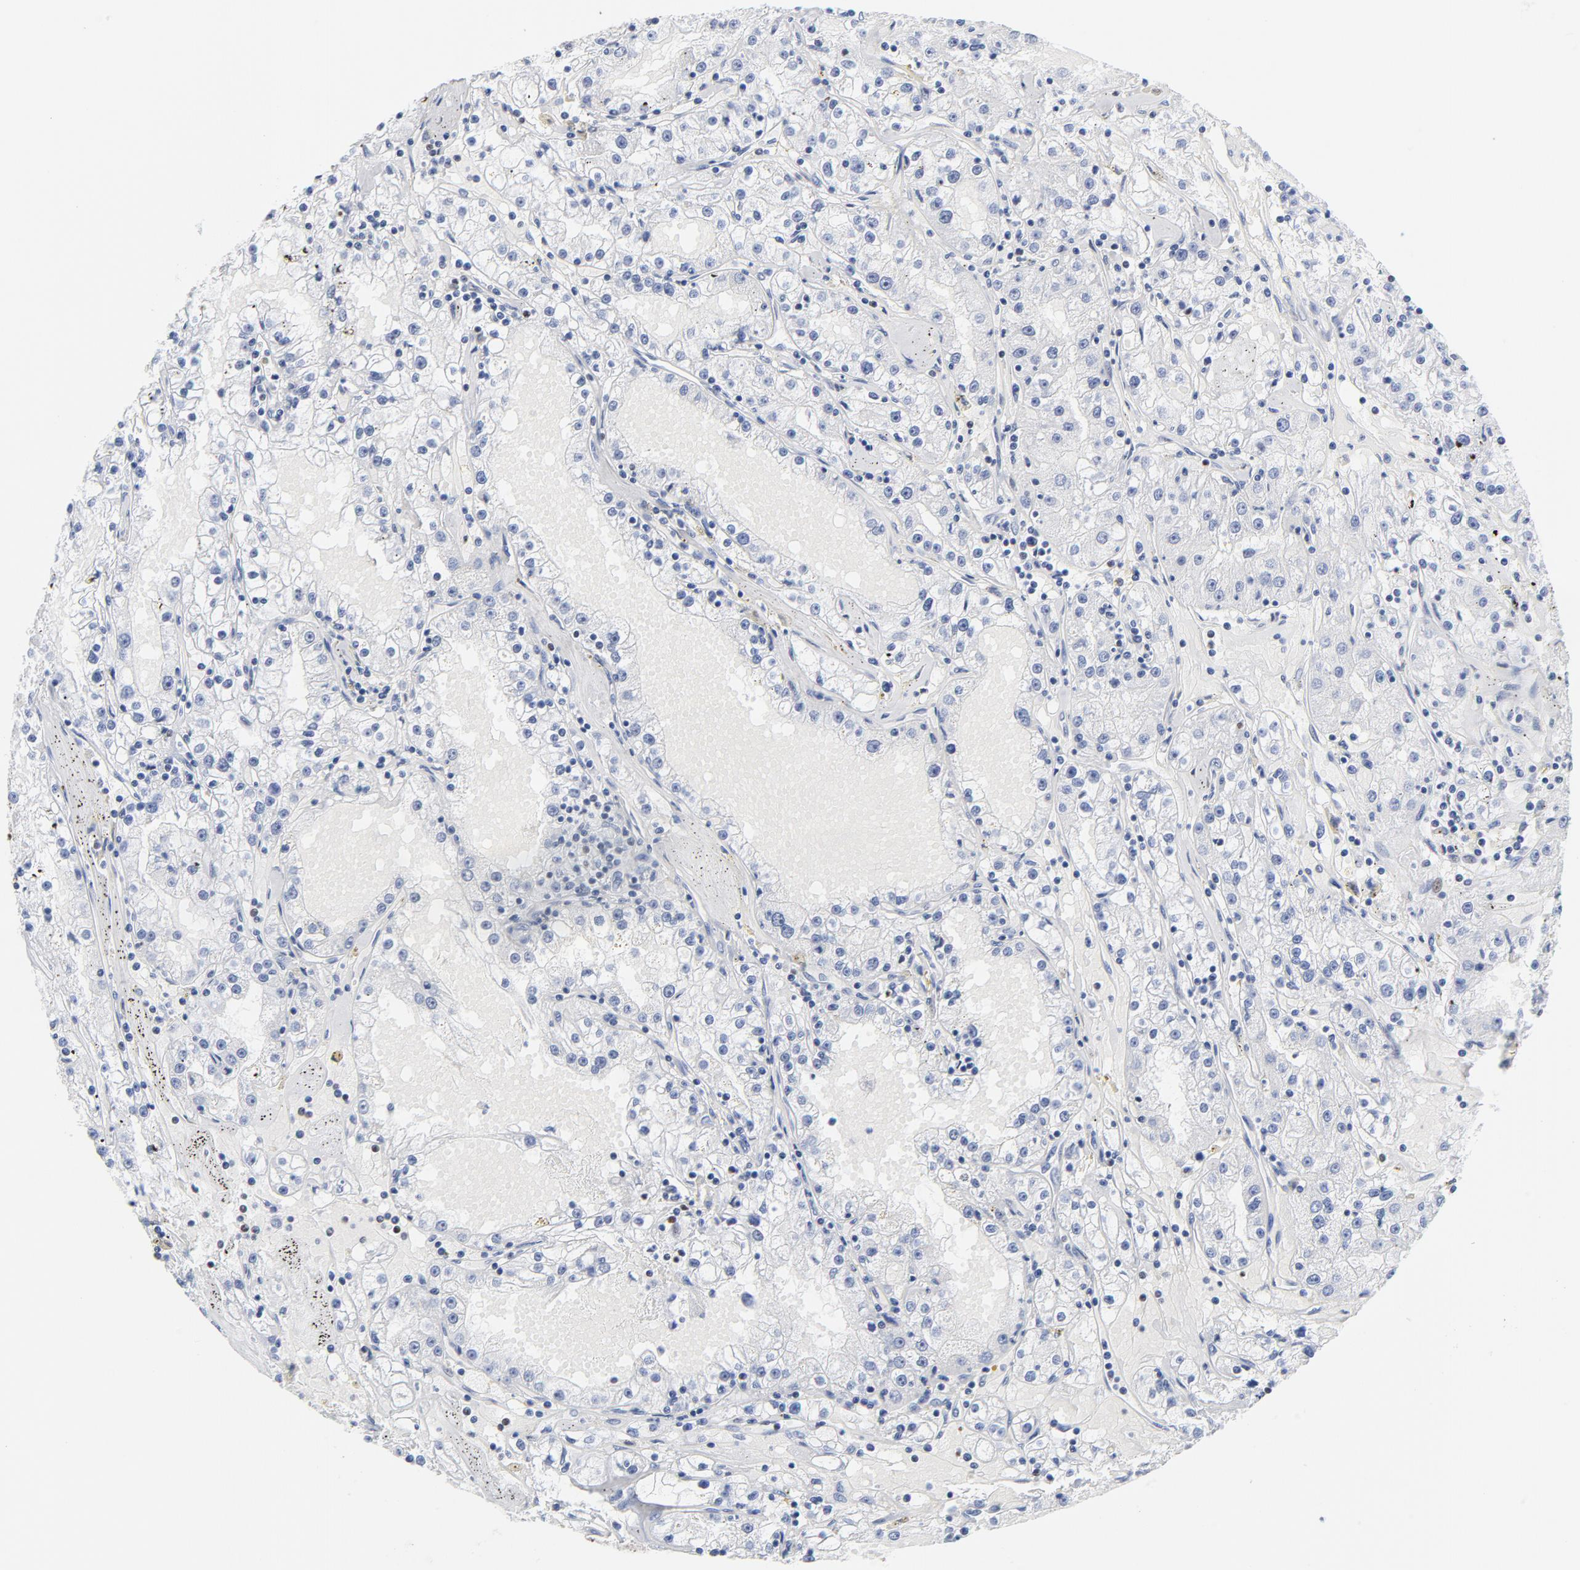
{"staining": {"intensity": "moderate", "quantity": "<25%", "location": "nuclear"}, "tissue": "renal cancer", "cell_type": "Tumor cells", "image_type": "cancer", "snomed": [{"axis": "morphology", "description": "Adenocarcinoma, NOS"}, {"axis": "topography", "description": "Kidney"}], "caption": "Human renal cancer (adenocarcinoma) stained with a brown dye displays moderate nuclear positive staining in about <25% of tumor cells.", "gene": "XRCC5", "patient": {"sex": "male", "age": 56}}